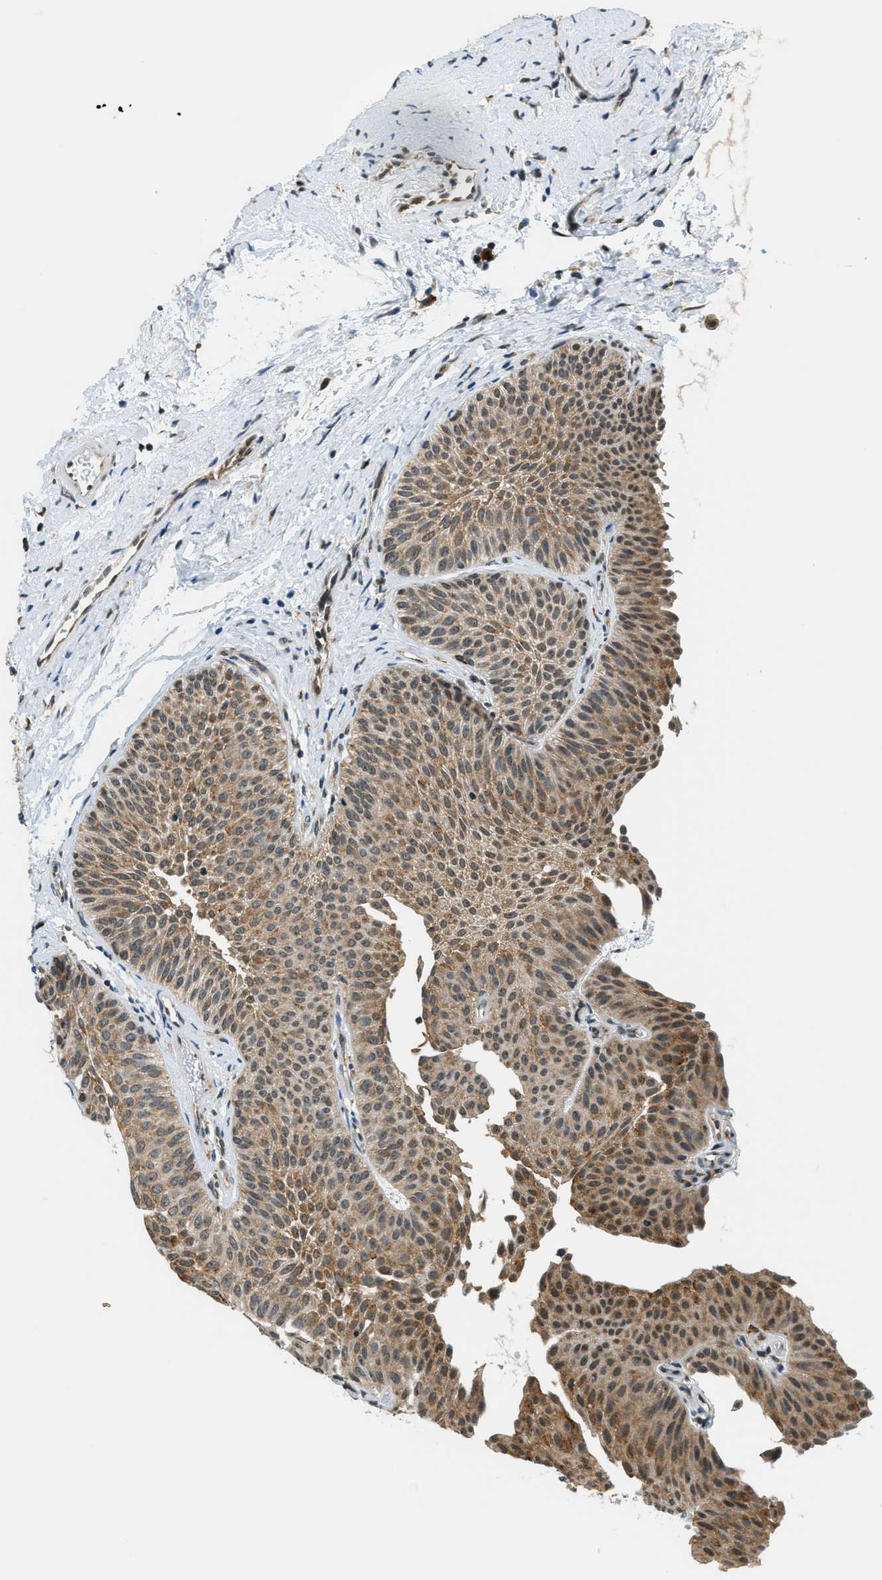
{"staining": {"intensity": "moderate", "quantity": ">75%", "location": "cytoplasmic/membranous"}, "tissue": "urothelial cancer", "cell_type": "Tumor cells", "image_type": "cancer", "snomed": [{"axis": "morphology", "description": "Urothelial carcinoma, Low grade"}, {"axis": "topography", "description": "Urinary bladder"}], "caption": "About >75% of tumor cells in urothelial cancer display moderate cytoplasmic/membranous protein expression as visualized by brown immunohistochemical staining.", "gene": "RAB11FIP1", "patient": {"sex": "female", "age": 60}}